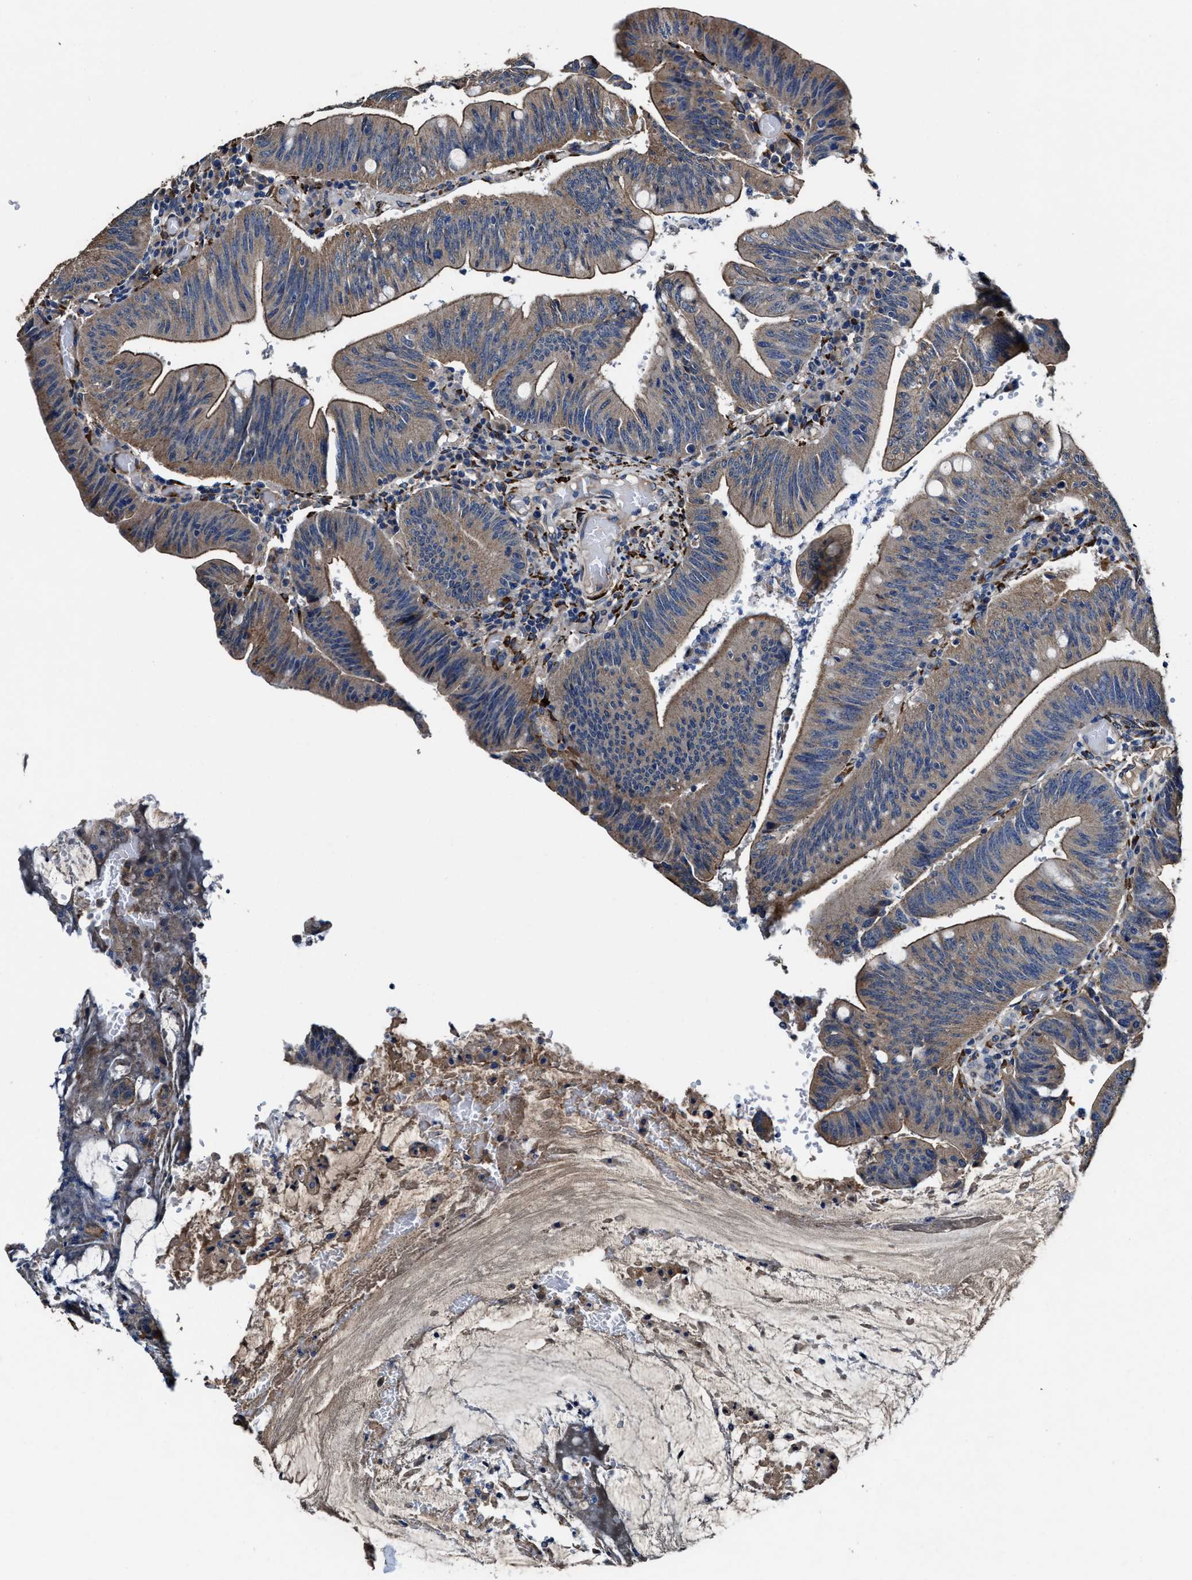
{"staining": {"intensity": "moderate", "quantity": ">75%", "location": "cytoplasmic/membranous"}, "tissue": "colorectal cancer", "cell_type": "Tumor cells", "image_type": "cancer", "snomed": [{"axis": "morphology", "description": "Normal tissue, NOS"}, {"axis": "morphology", "description": "Adenocarcinoma, NOS"}, {"axis": "topography", "description": "Rectum"}], "caption": "Tumor cells display medium levels of moderate cytoplasmic/membranous positivity in approximately >75% of cells in colorectal adenocarcinoma. Using DAB (3,3'-diaminobenzidine) (brown) and hematoxylin (blue) stains, captured at high magnification using brightfield microscopy.", "gene": "IDNK", "patient": {"sex": "female", "age": 66}}